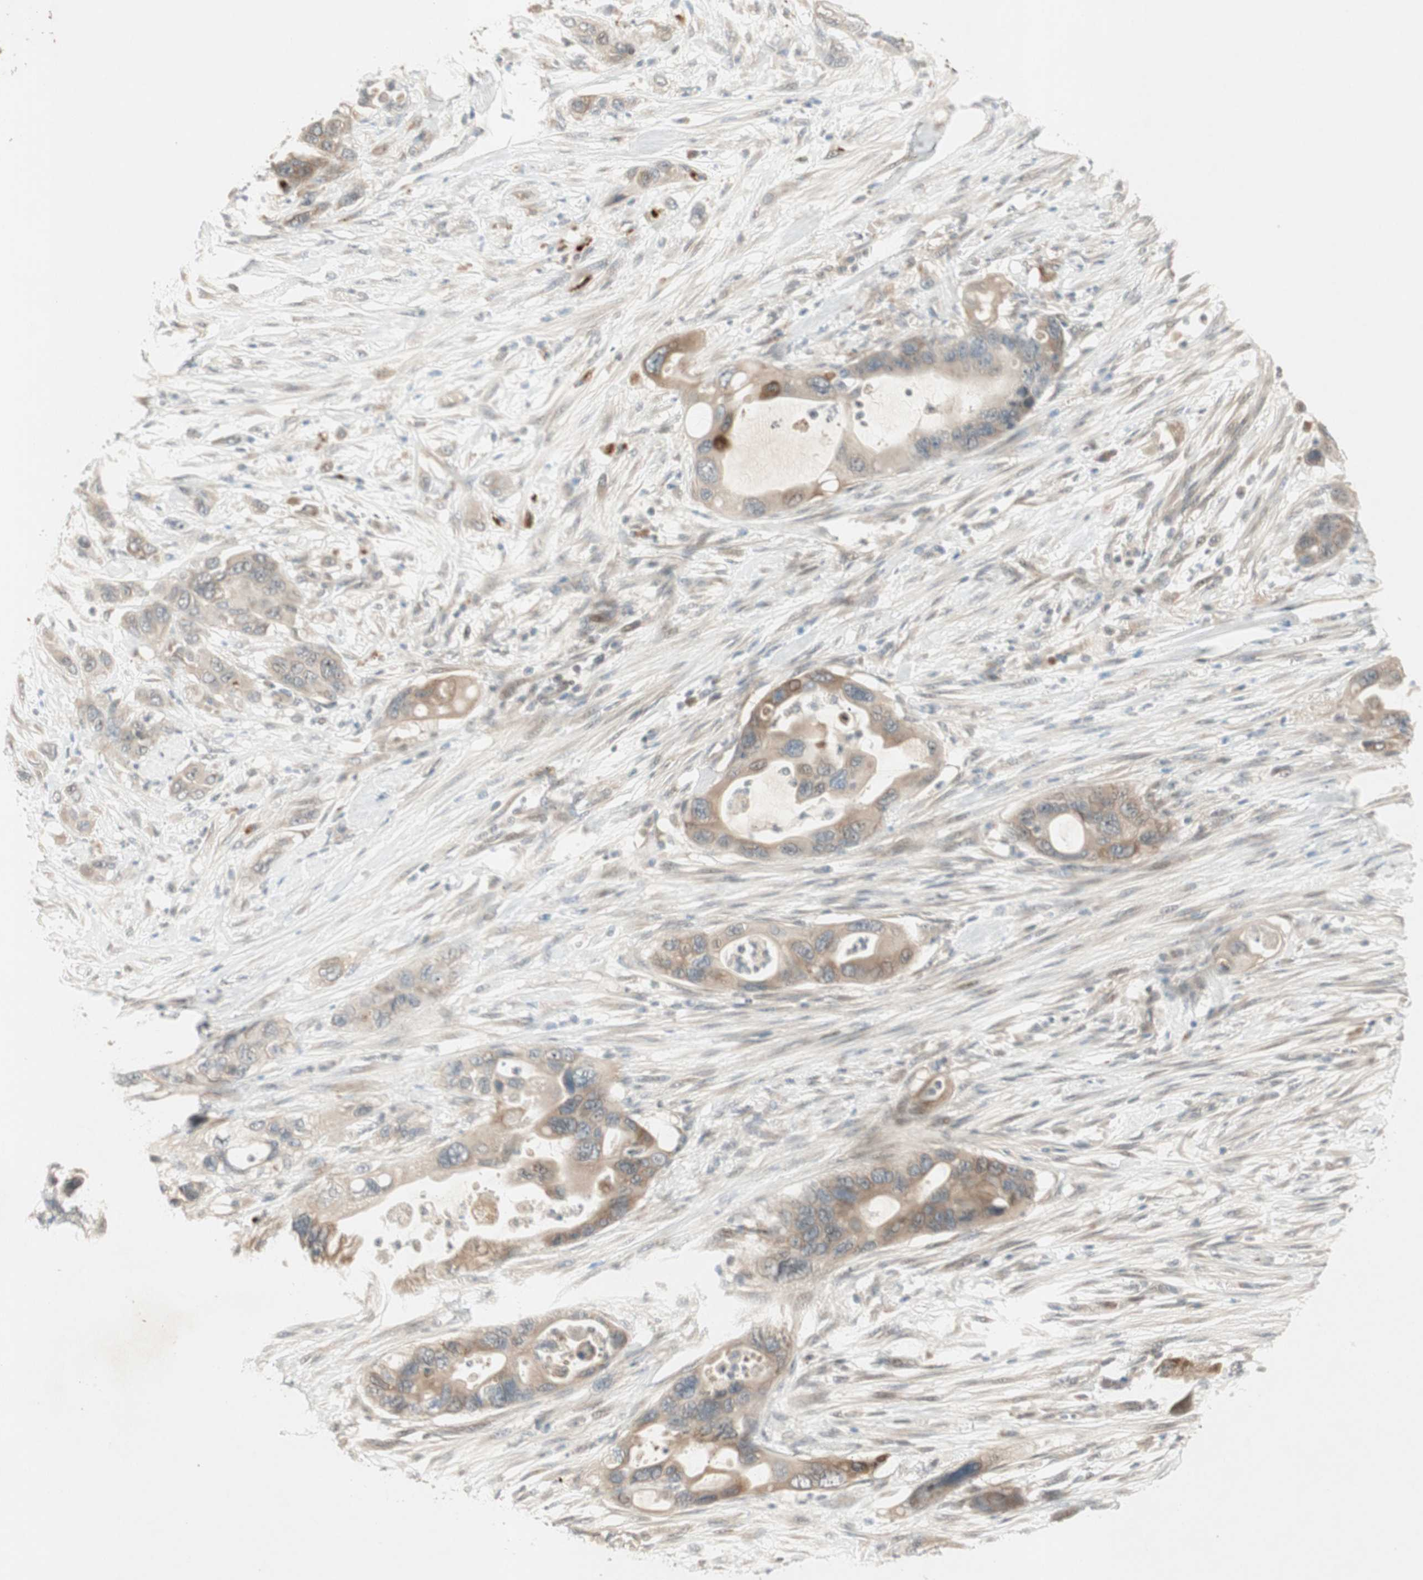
{"staining": {"intensity": "weak", "quantity": ">75%", "location": "cytoplasmic/membranous"}, "tissue": "pancreatic cancer", "cell_type": "Tumor cells", "image_type": "cancer", "snomed": [{"axis": "morphology", "description": "Adenocarcinoma, NOS"}, {"axis": "topography", "description": "Pancreas"}], "caption": "High-magnification brightfield microscopy of pancreatic cancer stained with DAB (3,3'-diaminobenzidine) (brown) and counterstained with hematoxylin (blue). tumor cells exhibit weak cytoplasmic/membranous positivity is present in about>75% of cells. Immunohistochemistry (ihc) stains the protein of interest in brown and the nuclei are stained blue.", "gene": "ACSL5", "patient": {"sex": "female", "age": 71}}